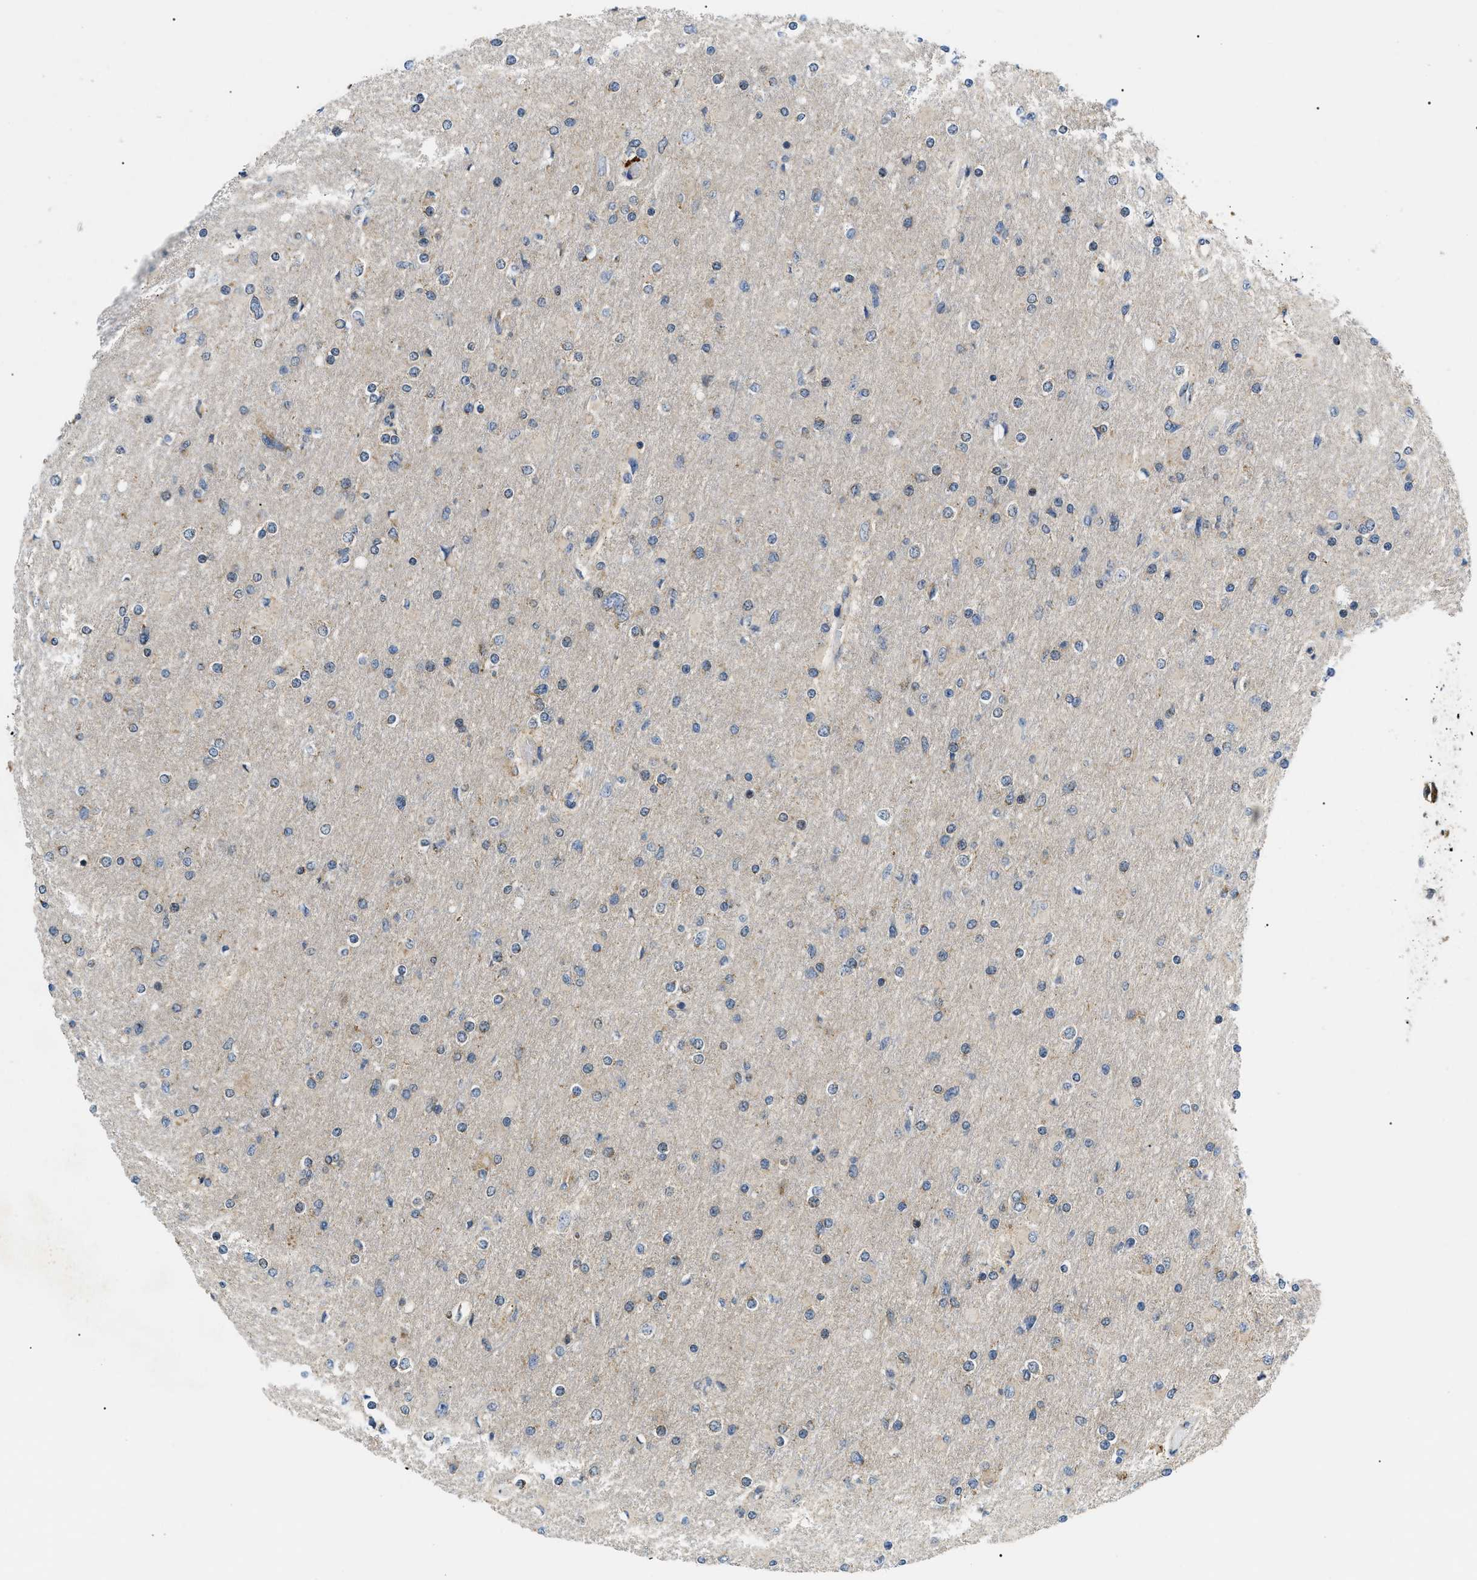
{"staining": {"intensity": "negative", "quantity": "none", "location": "none"}, "tissue": "glioma", "cell_type": "Tumor cells", "image_type": "cancer", "snomed": [{"axis": "morphology", "description": "Glioma, malignant, High grade"}, {"axis": "topography", "description": "Cerebral cortex"}], "caption": "A histopathology image of malignant glioma (high-grade) stained for a protein displays no brown staining in tumor cells.", "gene": "ZBTB11", "patient": {"sex": "female", "age": 36}}